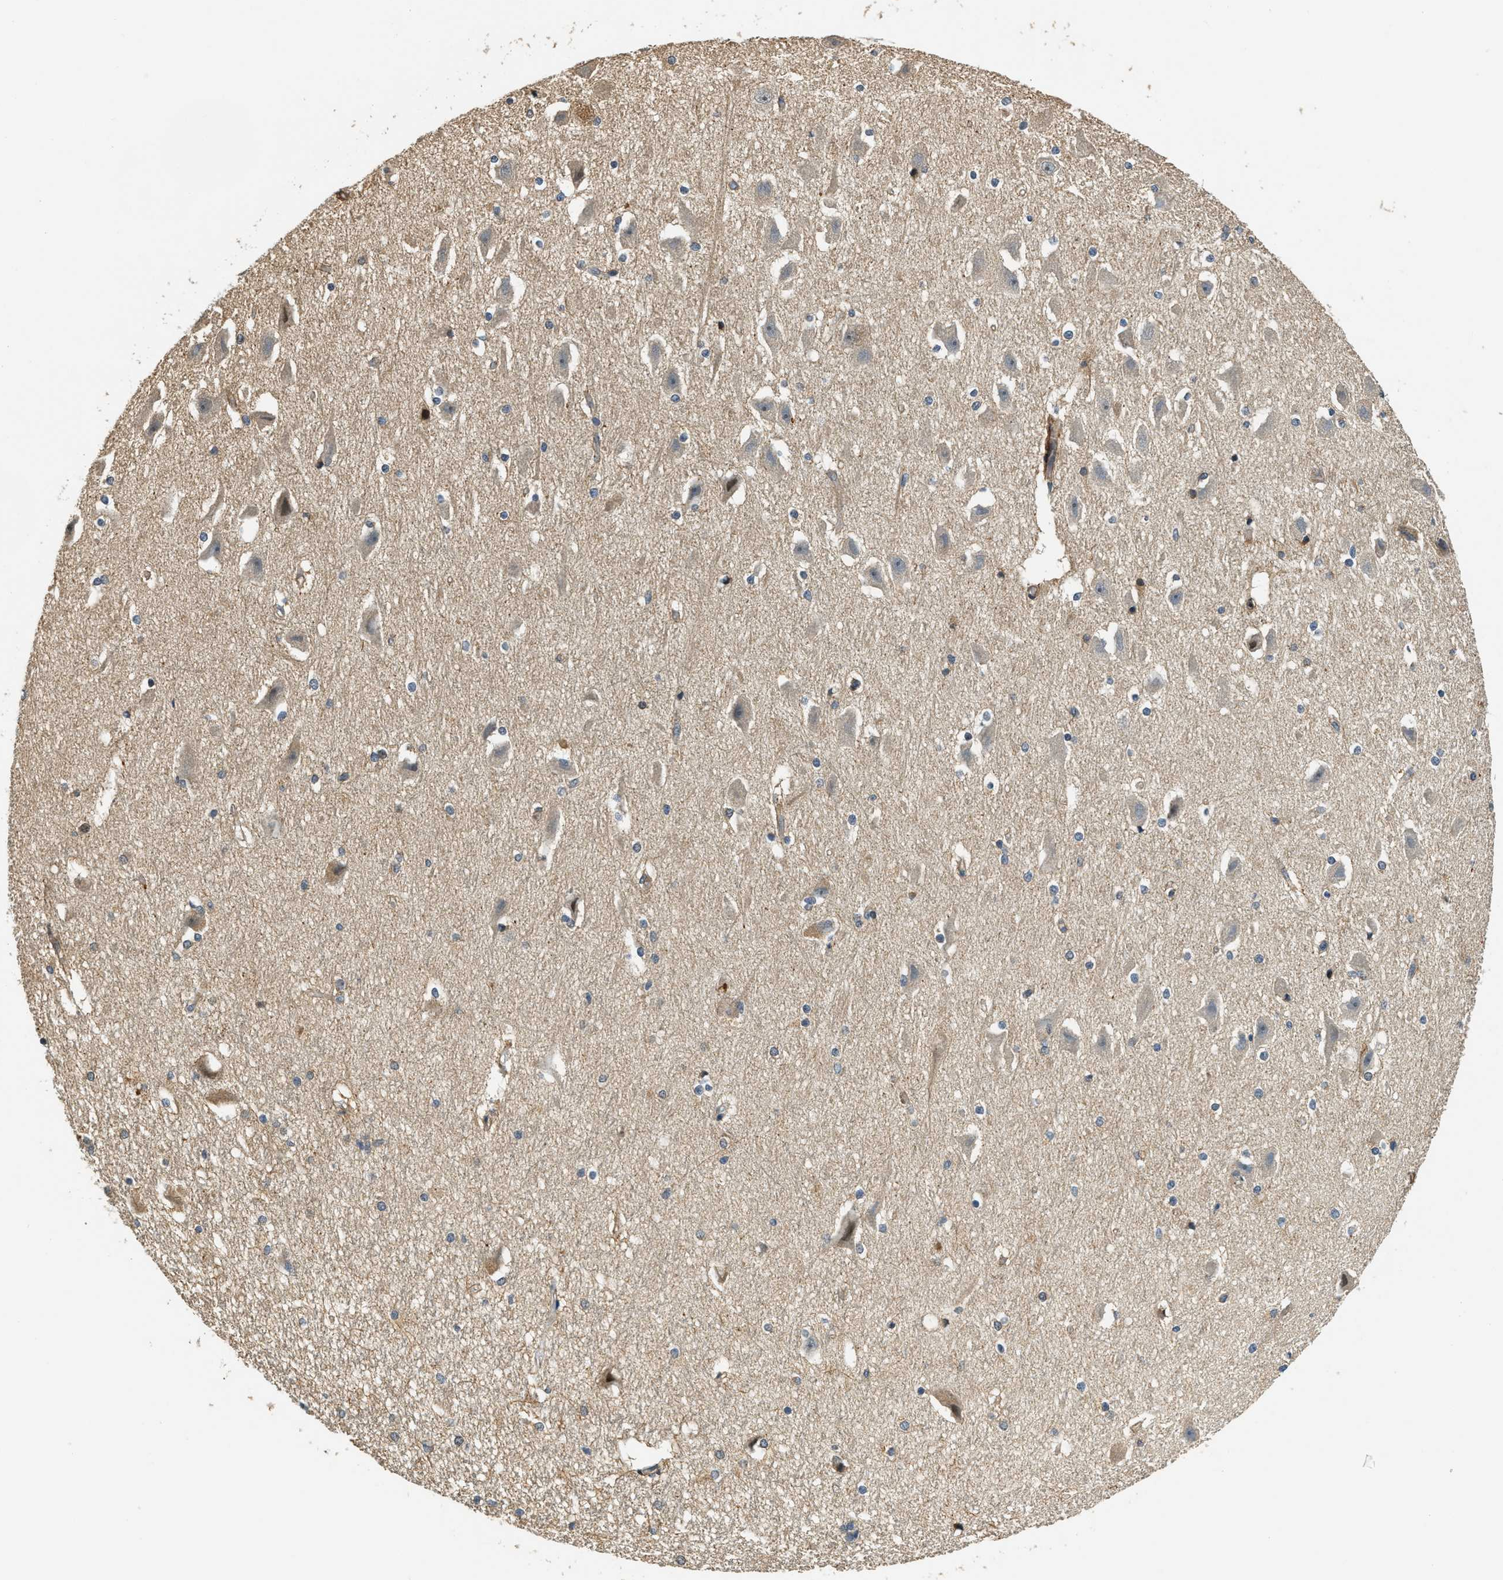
{"staining": {"intensity": "moderate", "quantity": "<25%", "location": "cytoplasmic/membranous,nuclear"}, "tissue": "hippocampus", "cell_type": "Glial cells", "image_type": "normal", "snomed": [{"axis": "morphology", "description": "Normal tissue, NOS"}, {"axis": "topography", "description": "Hippocampus"}], "caption": "Glial cells display moderate cytoplasmic/membranous,nuclear positivity in approximately <25% of cells in unremarkable hippocampus. The protein is shown in brown color, while the nuclei are stained blue.", "gene": "ALOX12", "patient": {"sex": "female", "age": 19}}